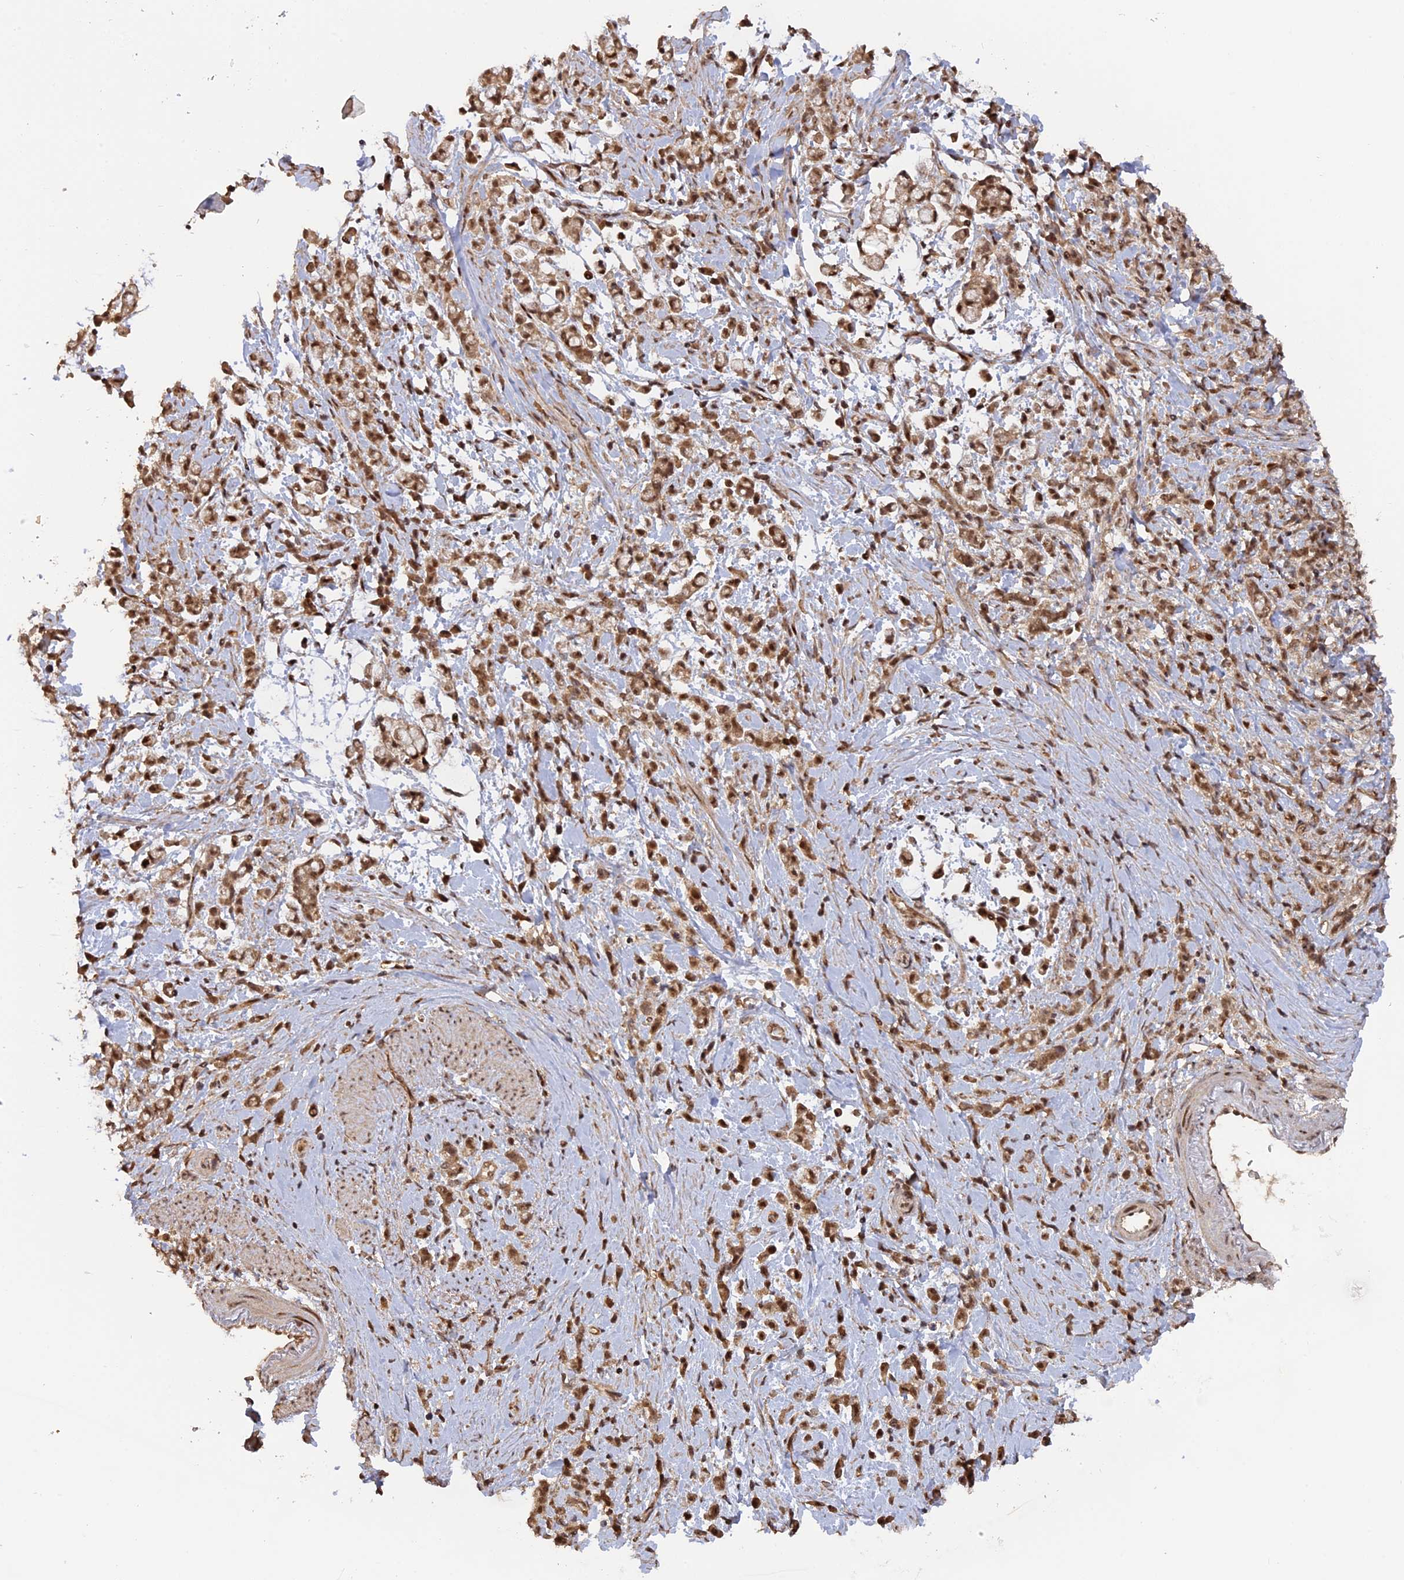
{"staining": {"intensity": "moderate", "quantity": ">75%", "location": "cytoplasmic/membranous,nuclear"}, "tissue": "stomach cancer", "cell_type": "Tumor cells", "image_type": "cancer", "snomed": [{"axis": "morphology", "description": "Adenocarcinoma, NOS"}, {"axis": "topography", "description": "Stomach"}], "caption": "A high-resolution image shows immunohistochemistry (IHC) staining of stomach cancer, which reveals moderate cytoplasmic/membranous and nuclear positivity in about >75% of tumor cells. (Brightfield microscopy of DAB IHC at high magnification).", "gene": "PKIG", "patient": {"sex": "female", "age": 60}}